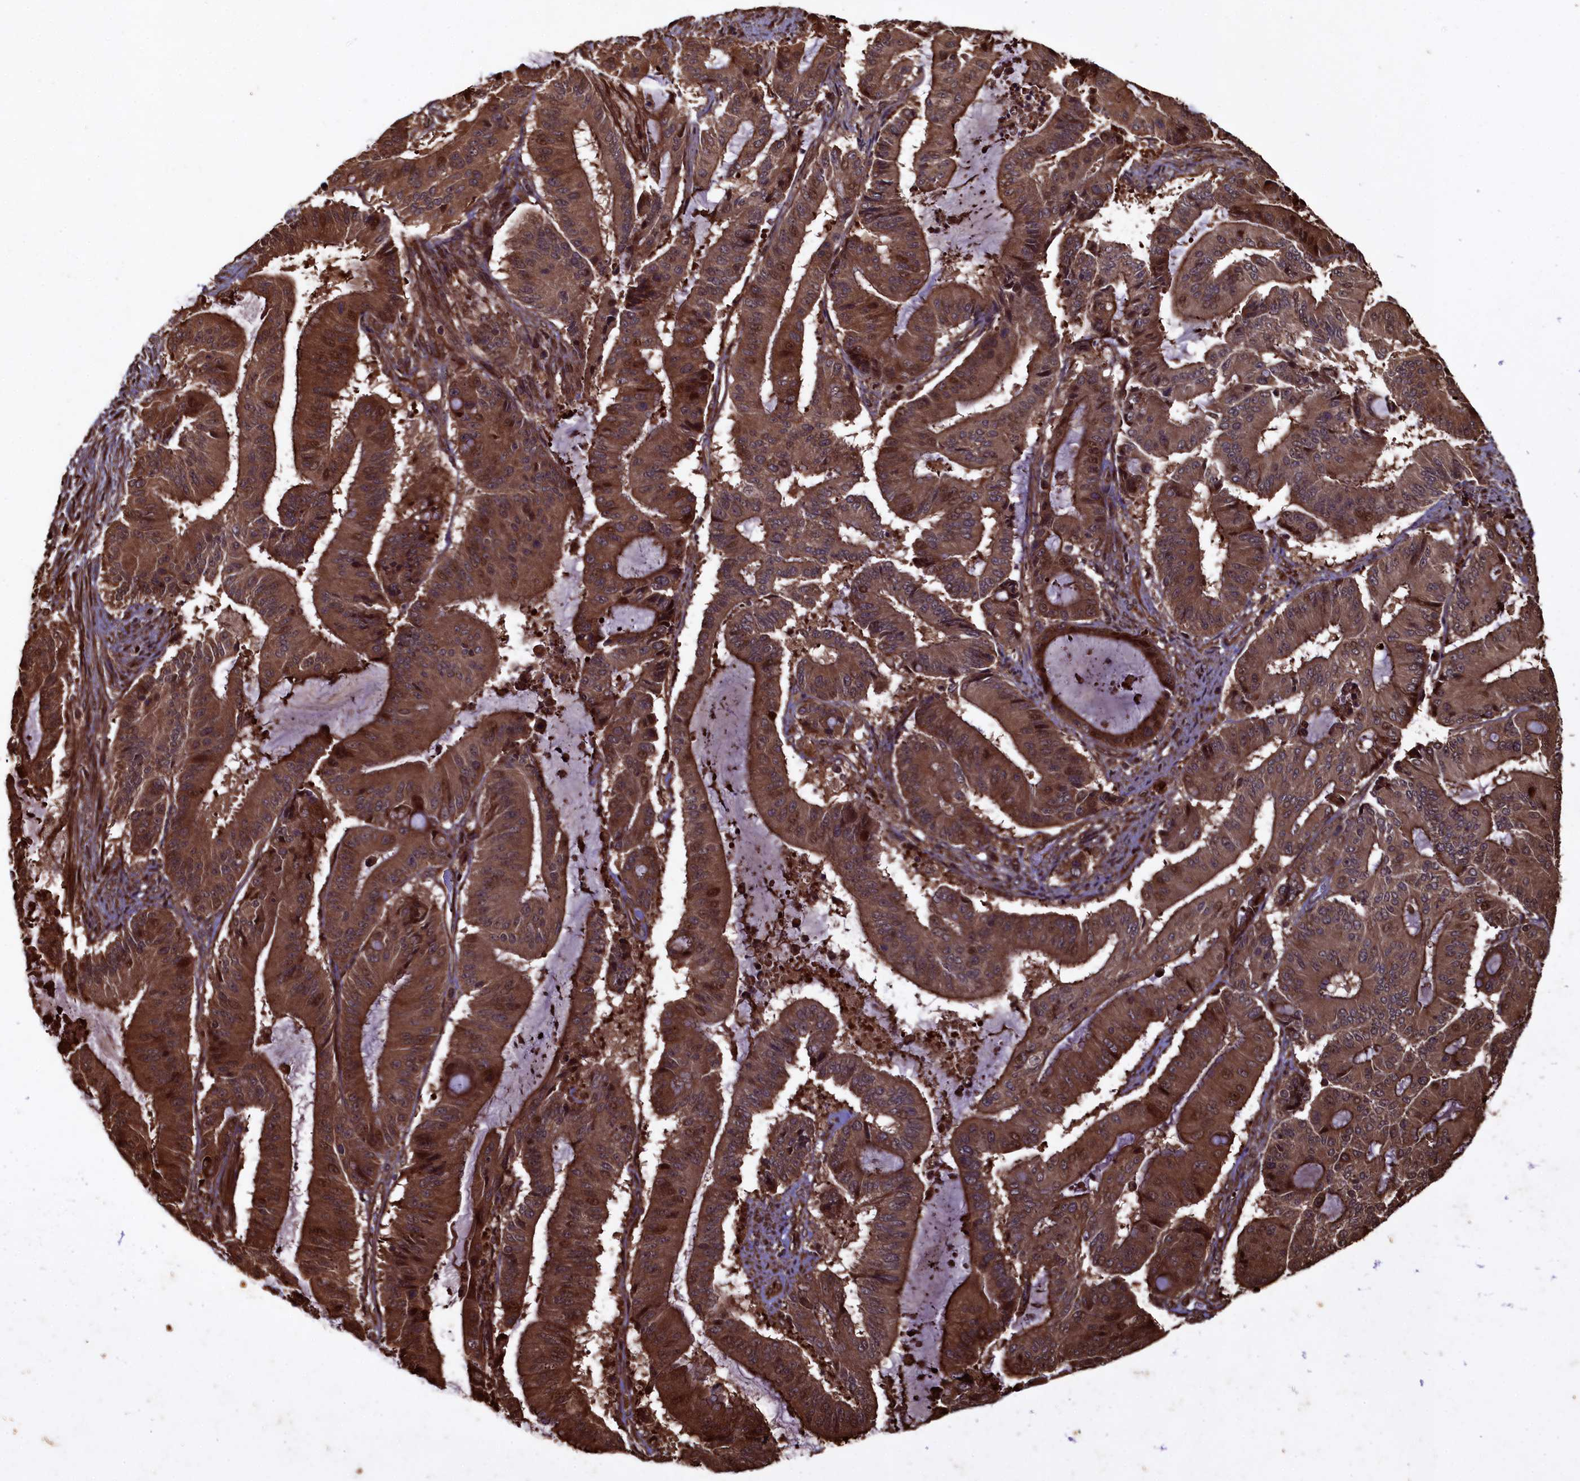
{"staining": {"intensity": "strong", "quantity": ">75%", "location": "cytoplasmic/membranous,nuclear"}, "tissue": "liver cancer", "cell_type": "Tumor cells", "image_type": "cancer", "snomed": [{"axis": "morphology", "description": "Normal tissue, NOS"}, {"axis": "morphology", "description": "Cholangiocarcinoma"}, {"axis": "topography", "description": "Liver"}, {"axis": "topography", "description": "Peripheral nerve tissue"}], "caption": "Immunohistochemistry (DAB) staining of human liver cholangiocarcinoma reveals strong cytoplasmic/membranous and nuclear protein expression in approximately >75% of tumor cells. (Stains: DAB (3,3'-diaminobenzidine) in brown, nuclei in blue, Microscopy: brightfield microscopy at high magnification).", "gene": "PIGN", "patient": {"sex": "female", "age": 73}}